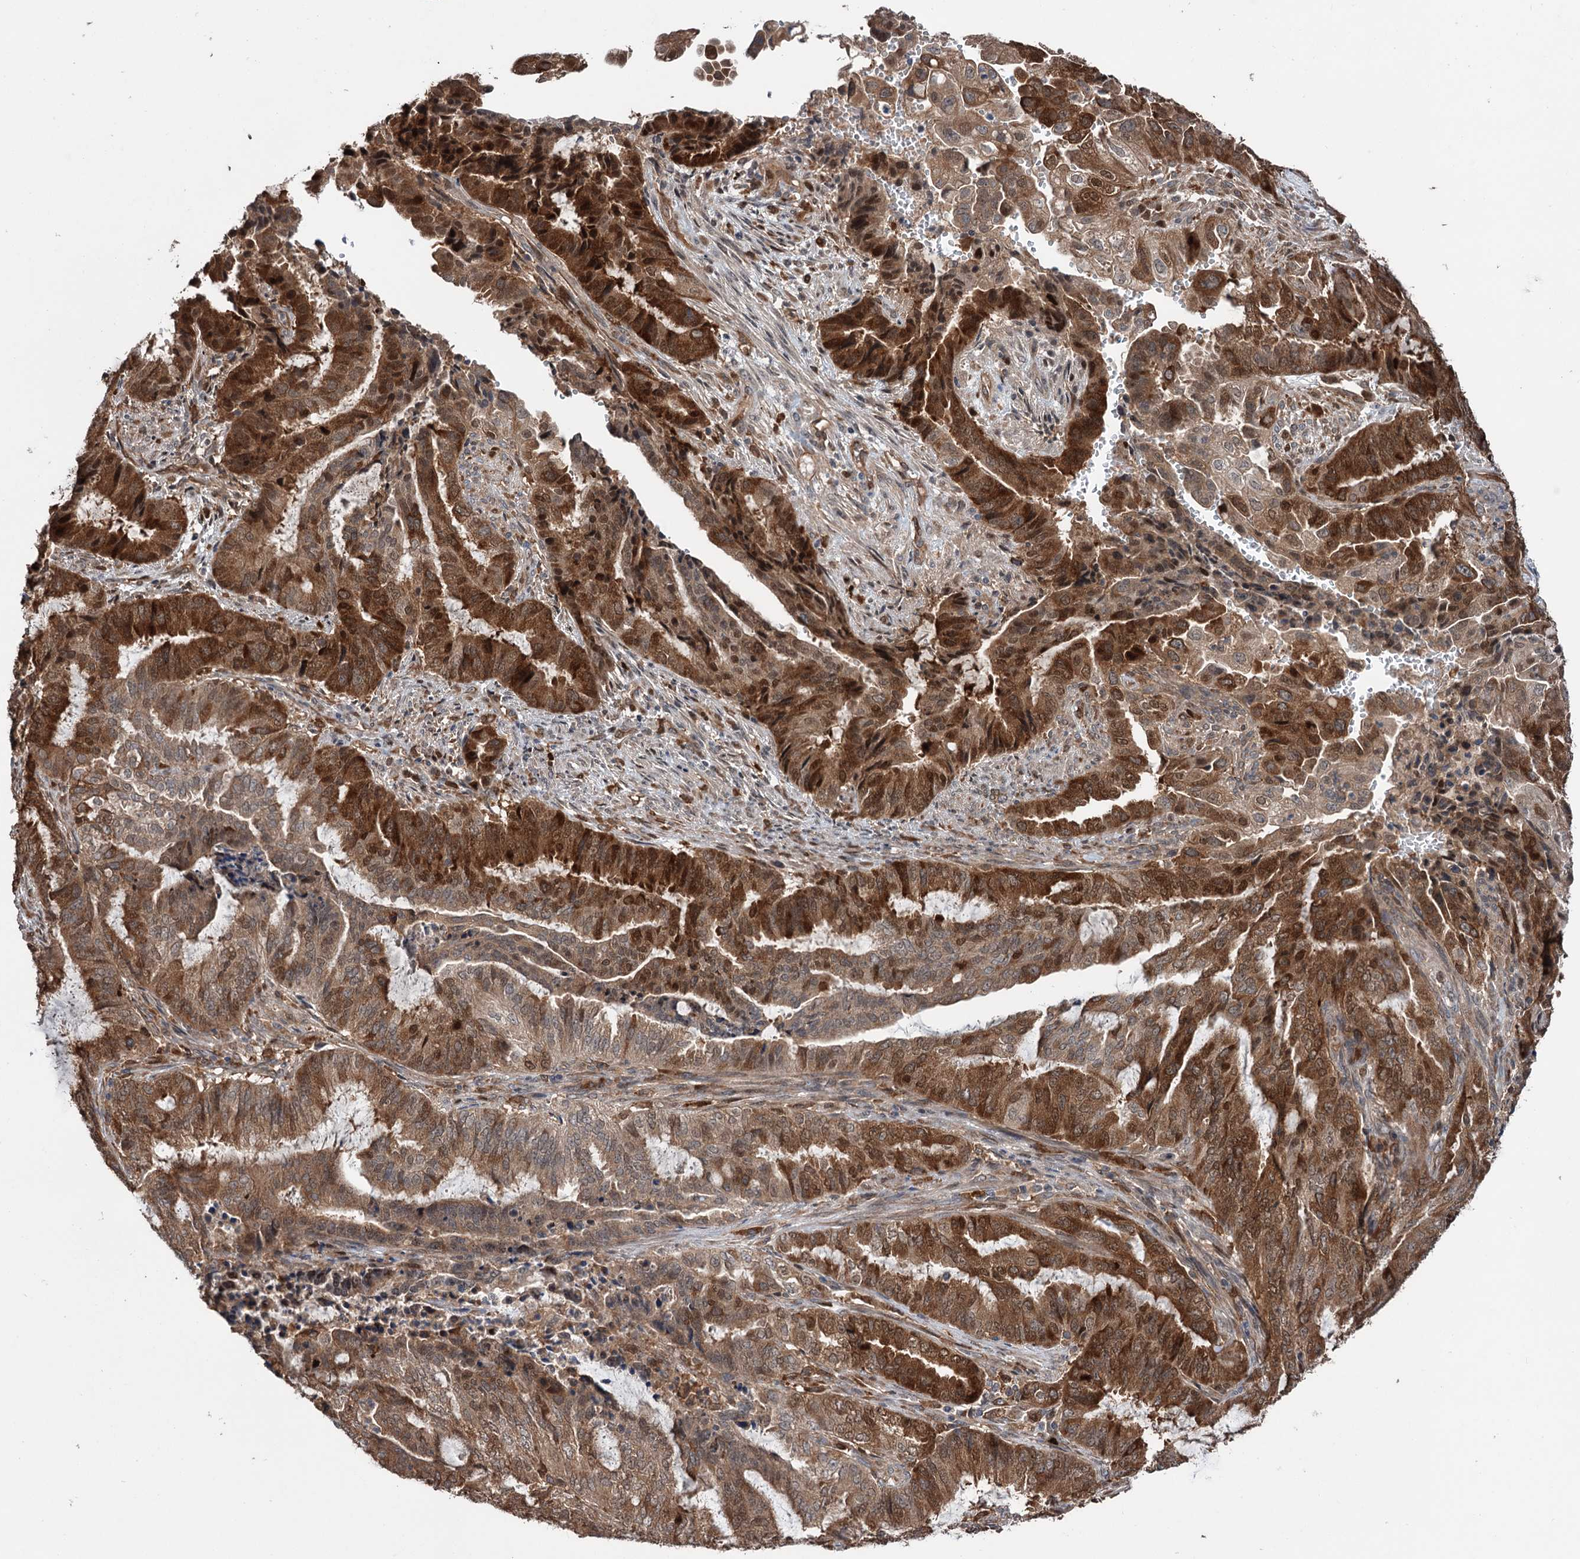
{"staining": {"intensity": "strong", "quantity": "25%-75%", "location": "cytoplasmic/membranous,nuclear"}, "tissue": "endometrial cancer", "cell_type": "Tumor cells", "image_type": "cancer", "snomed": [{"axis": "morphology", "description": "Adenocarcinoma, NOS"}, {"axis": "topography", "description": "Endometrium"}], "caption": "A micrograph showing strong cytoplasmic/membranous and nuclear expression in approximately 25%-75% of tumor cells in endometrial cancer, as visualized by brown immunohistochemical staining.", "gene": "NCAPD2", "patient": {"sex": "female", "age": 51}}